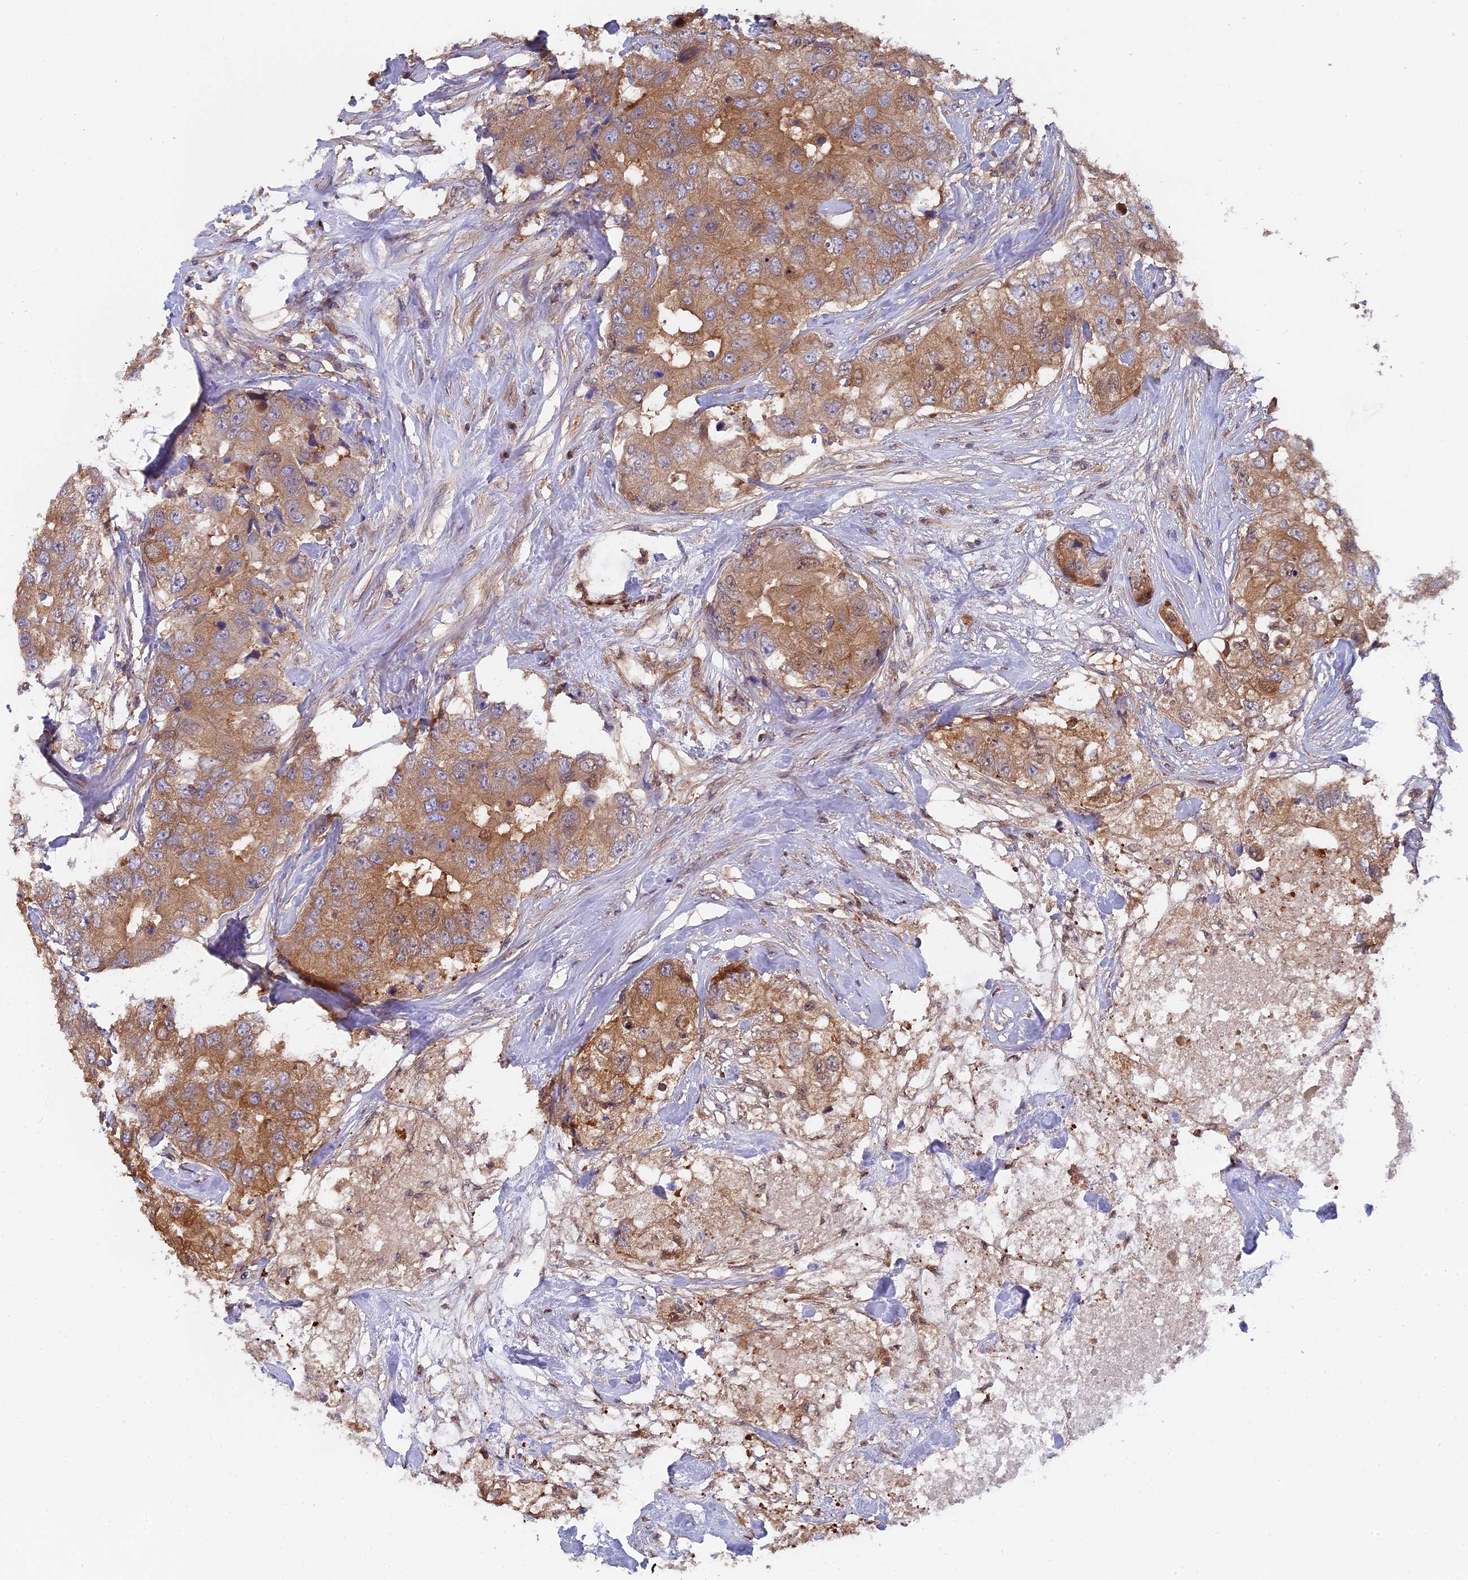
{"staining": {"intensity": "moderate", "quantity": ">75%", "location": "cytoplasmic/membranous"}, "tissue": "breast cancer", "cell_type": "Tumor cells", "image_type": "cancer", "snomed": [{"axis": "morphology", "description": "Duct carcinoma"}, {"axis": "topography", "description": "Breast"}], "caption": "Immunohistochemistry of invasive ductal carcinoma (breast) demonstrates medium levels of moderate cytoplasmic/membranous staining in about >75% of tumor cells.", "gene": "FAM118B", "patient": {"sex": "female", "age": 62}}